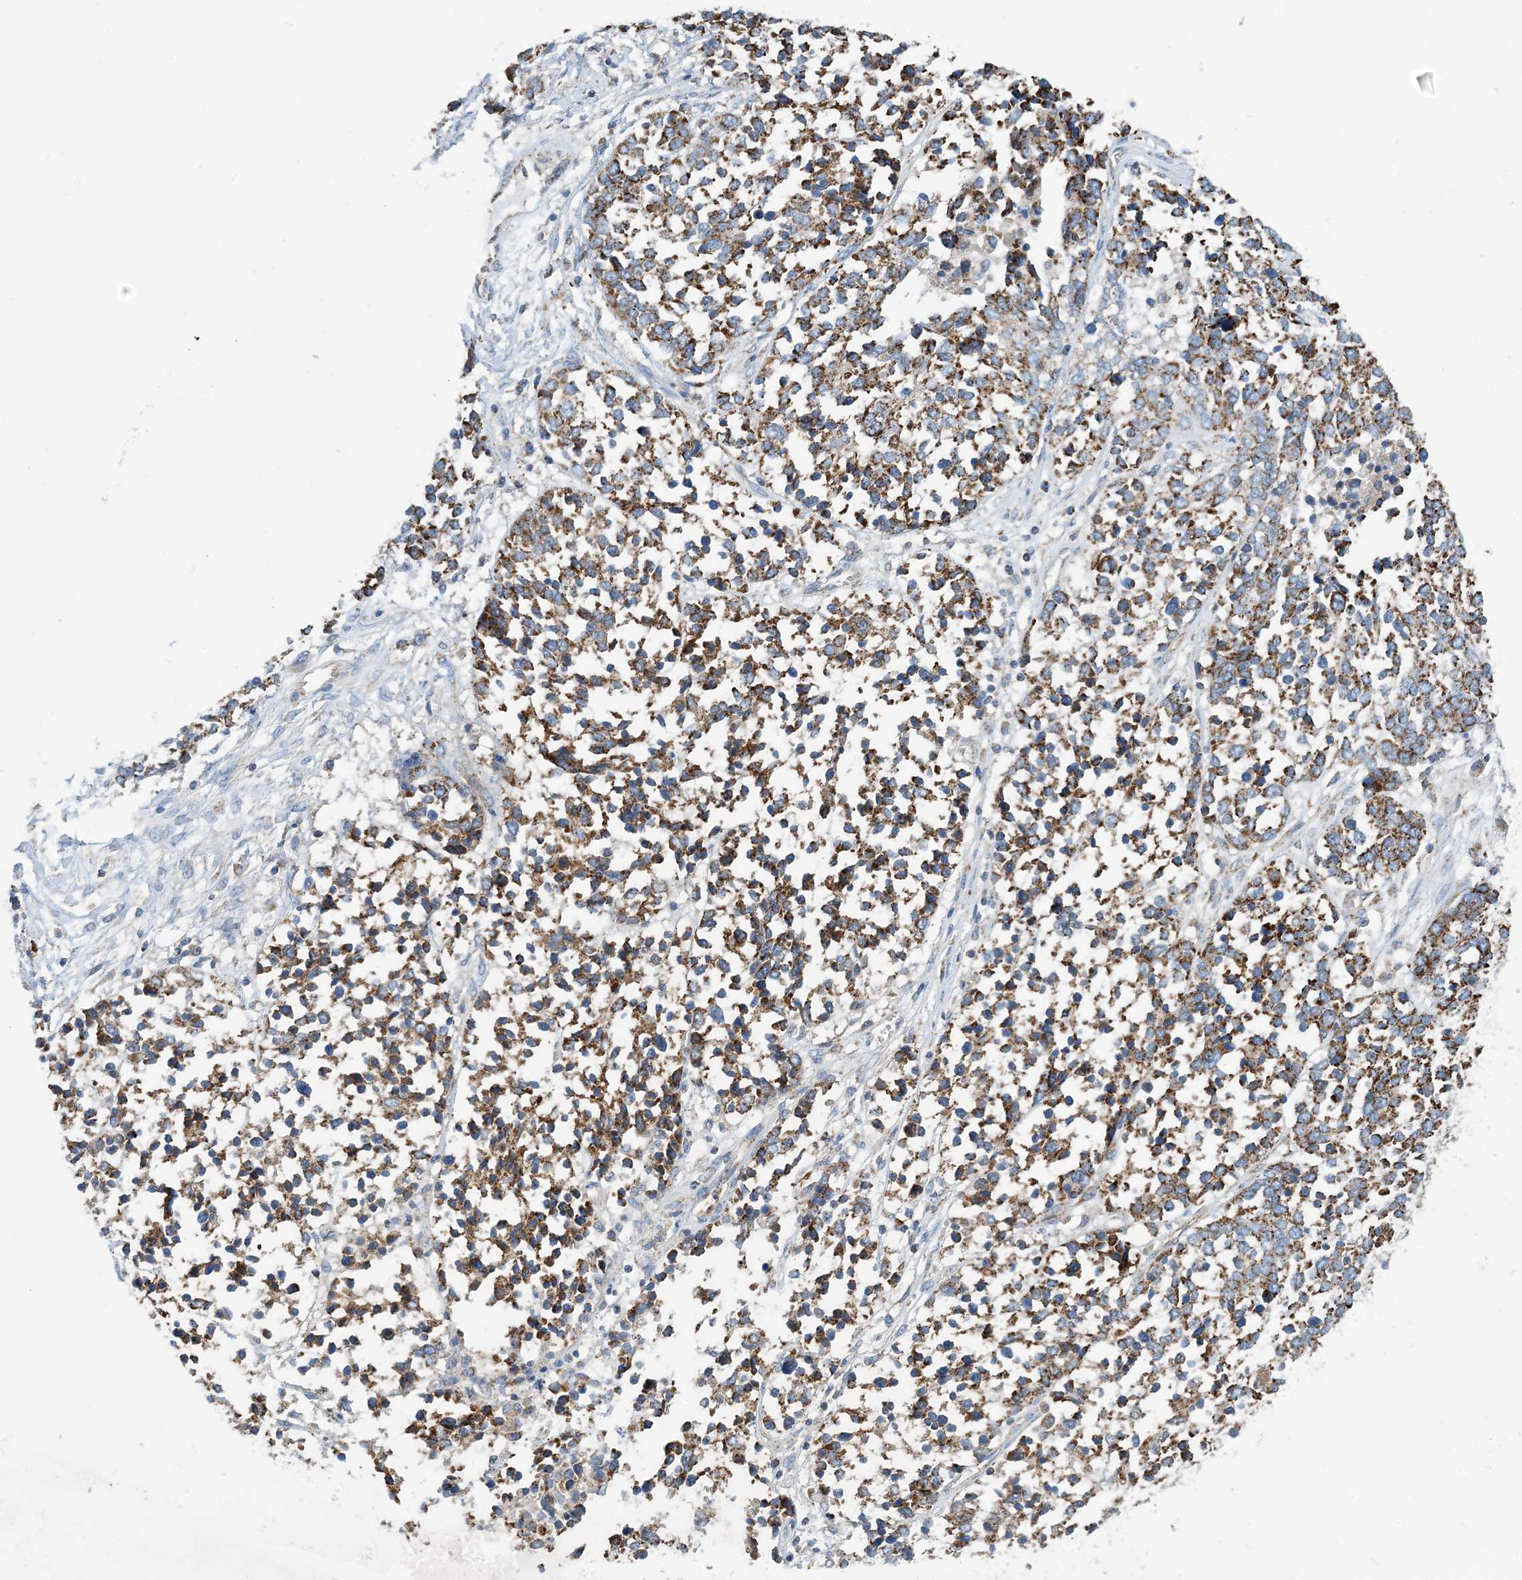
{"staining": {"intensity": "moderate", "quantity": ">75%", "location": "cytoplasmic/membranous"}, "tissue": "ovarian cancer", "cell_type": "Tumor cells", "image_type": "cancer", "snomed": [{"axis": "morphology", "description": "Cystadenocarcinoma, serous, NOS"}, {"axis": "topography", "description": "Ovary"}], "caption": "High-magnification brightfield microscopy of ovarian cancer stained with DAB (3,3'-diaminobenzidine) (brown) and counterstained with hematoxylin (blue). tumor cells exhibit moderate cytoplasmic/membranous expression is present in about>75% of cells. The staining was performed using DAB, with brown indicating positive protein expression. Nuclei are stained blue with hematoxylin.", "gene": "PHOSPHO2", "patient": {"sex": "female", "age": 44}}